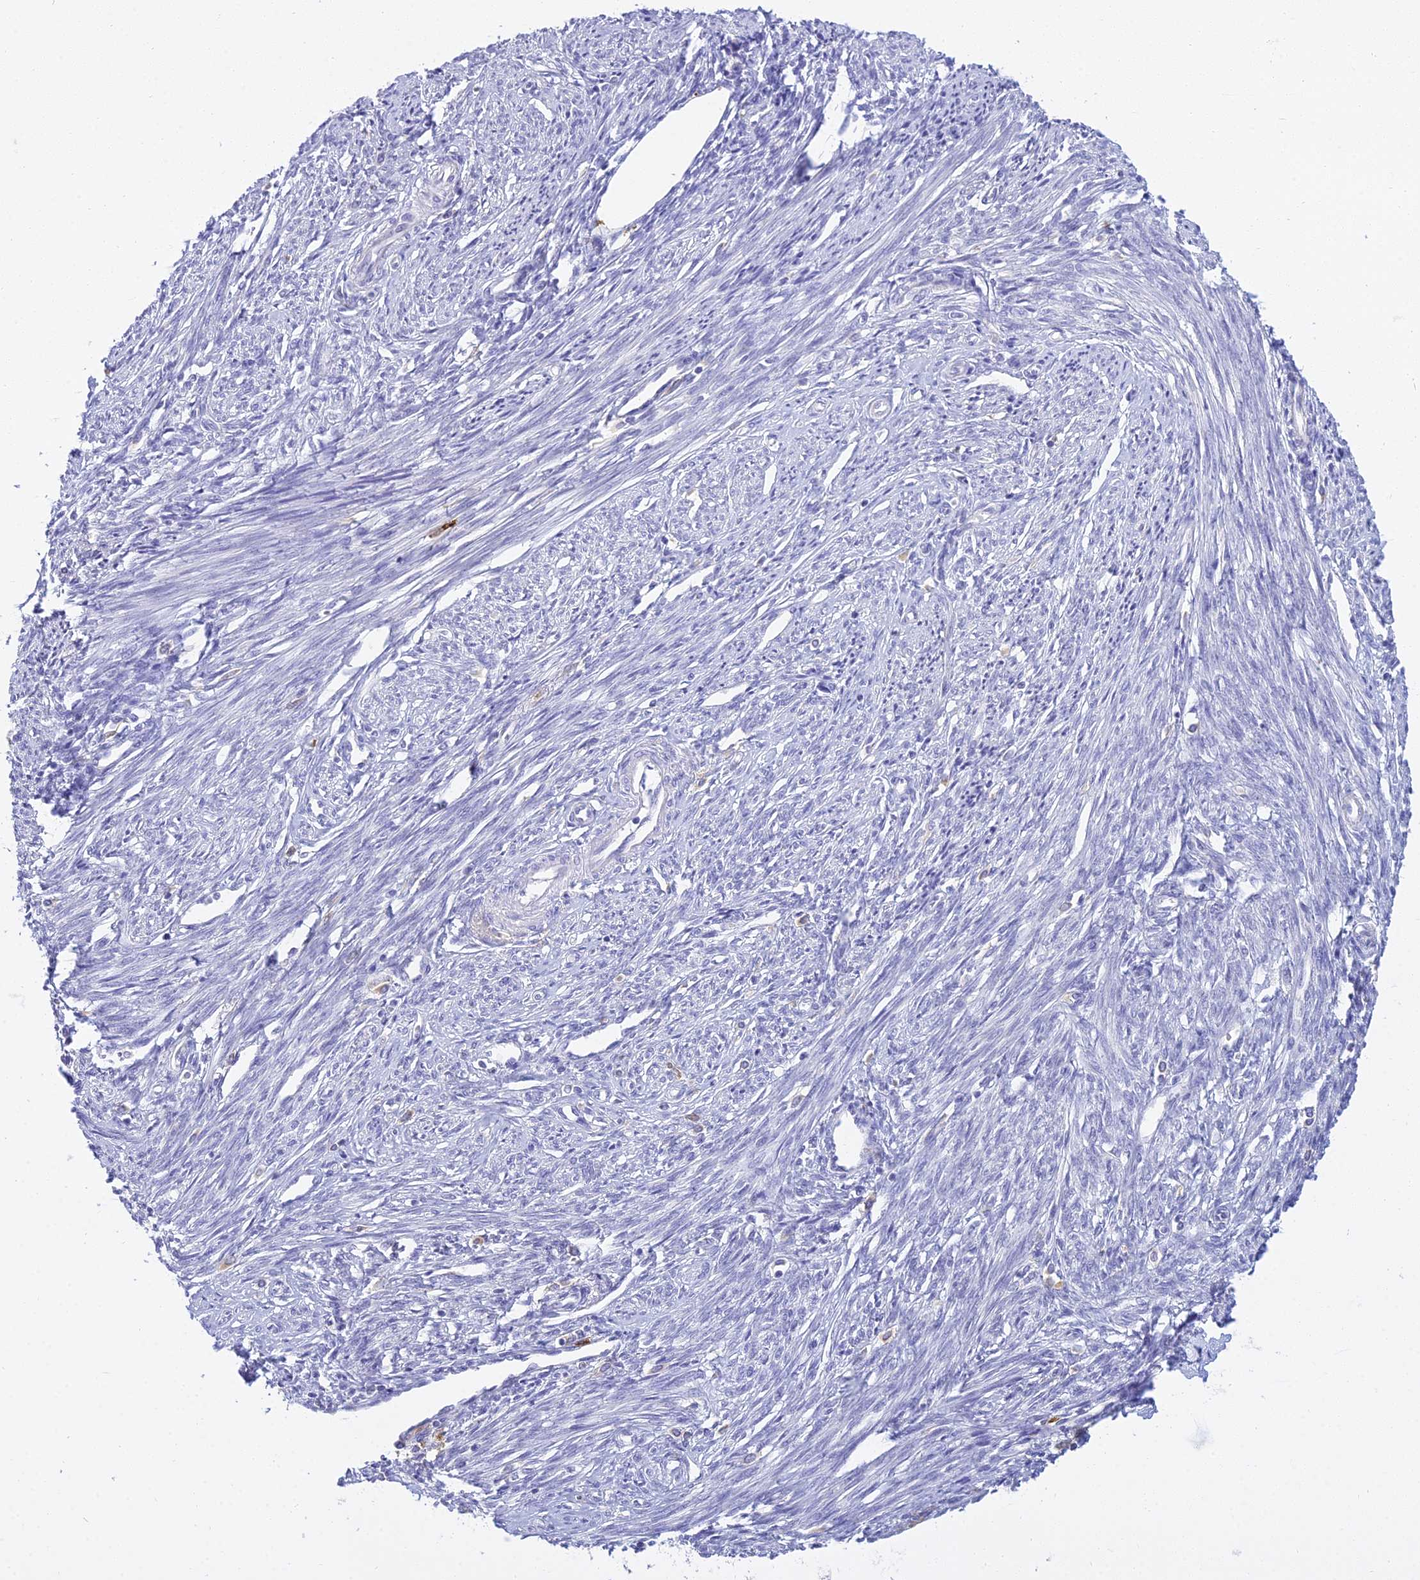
{"staining": {"intensity": "negative", "quantity": "none", "location": "none"}, "tissue": "endometrium", "cell_type": "Cells in endometrial stroma", "image_type": "normal", "snomed": [{"axis": "morphology", "description": "Normal tissue, NOS"}, {"axis": "topography", "description": "Endometrium"}], "caption": "Immunohistochemistry histopathology image of unremarkable human endometrium stained for a protein (brown), which demonstrates no staining in cells in endometrial stroma. (Brightfield microscopy of DAB (3,3'-diaminobenzidine) IHC at high magnification).", "gene": "UBE2G1", "patient": {"sex": "female", "age": 56}}